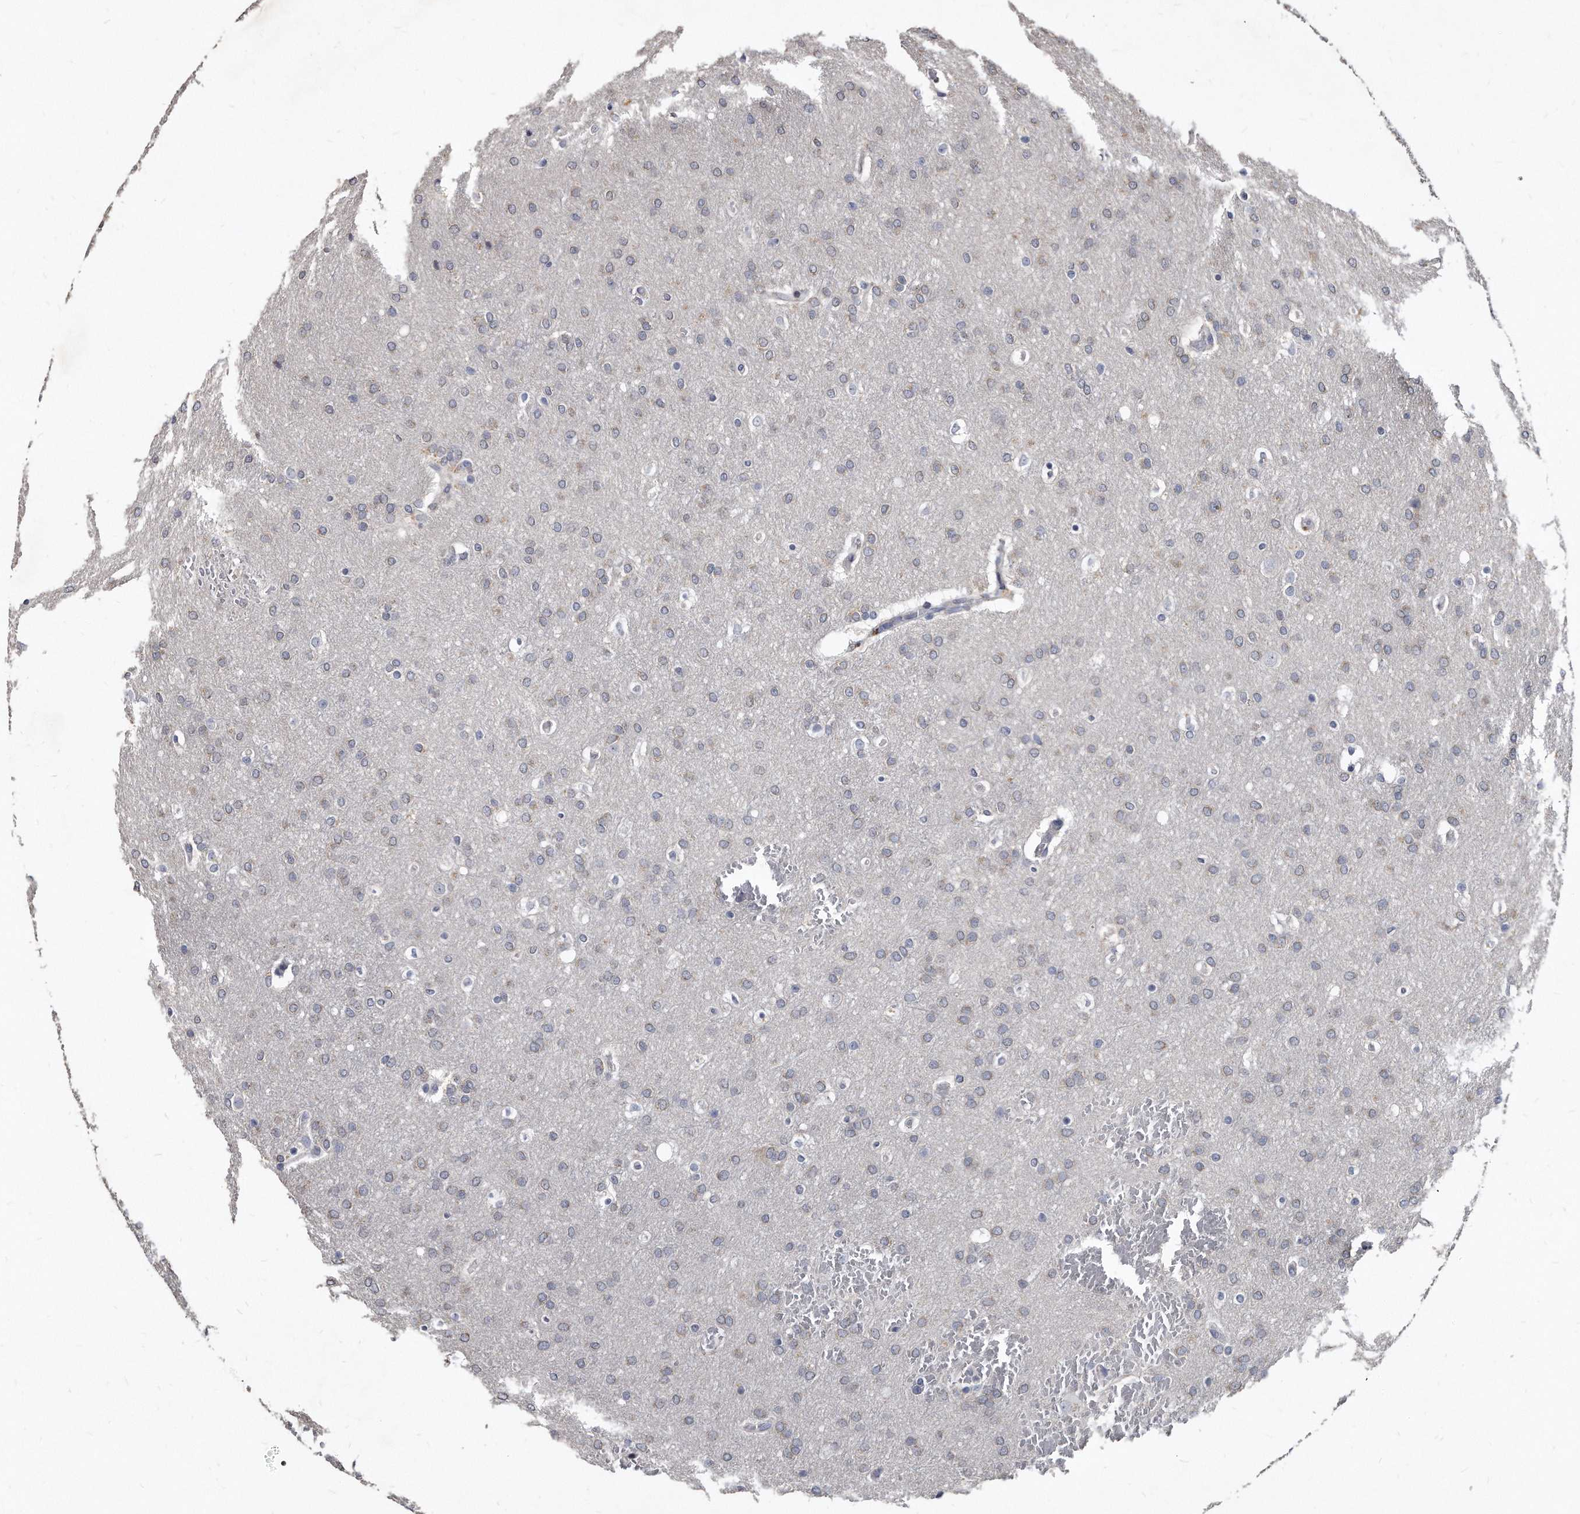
{"staining": {"intensity": "negative", "quantity": "none", "location": "none"}, "tissue": "glioma", "cell_type": "Tumor cells", "image_type": "cancer", "snomed": [{"axis": "morphology", "description": "Glioma, malignant, Low grade"}, {"axis": "topography", "description": "Brain"}], "caption": "Immunohistochemistry photomicrograph of glioma stained for a protein (brown), which reveals no positivity in tumor cells.", "gene": "KLHDC3", "patient": {"sex": "female", "age": 37}}